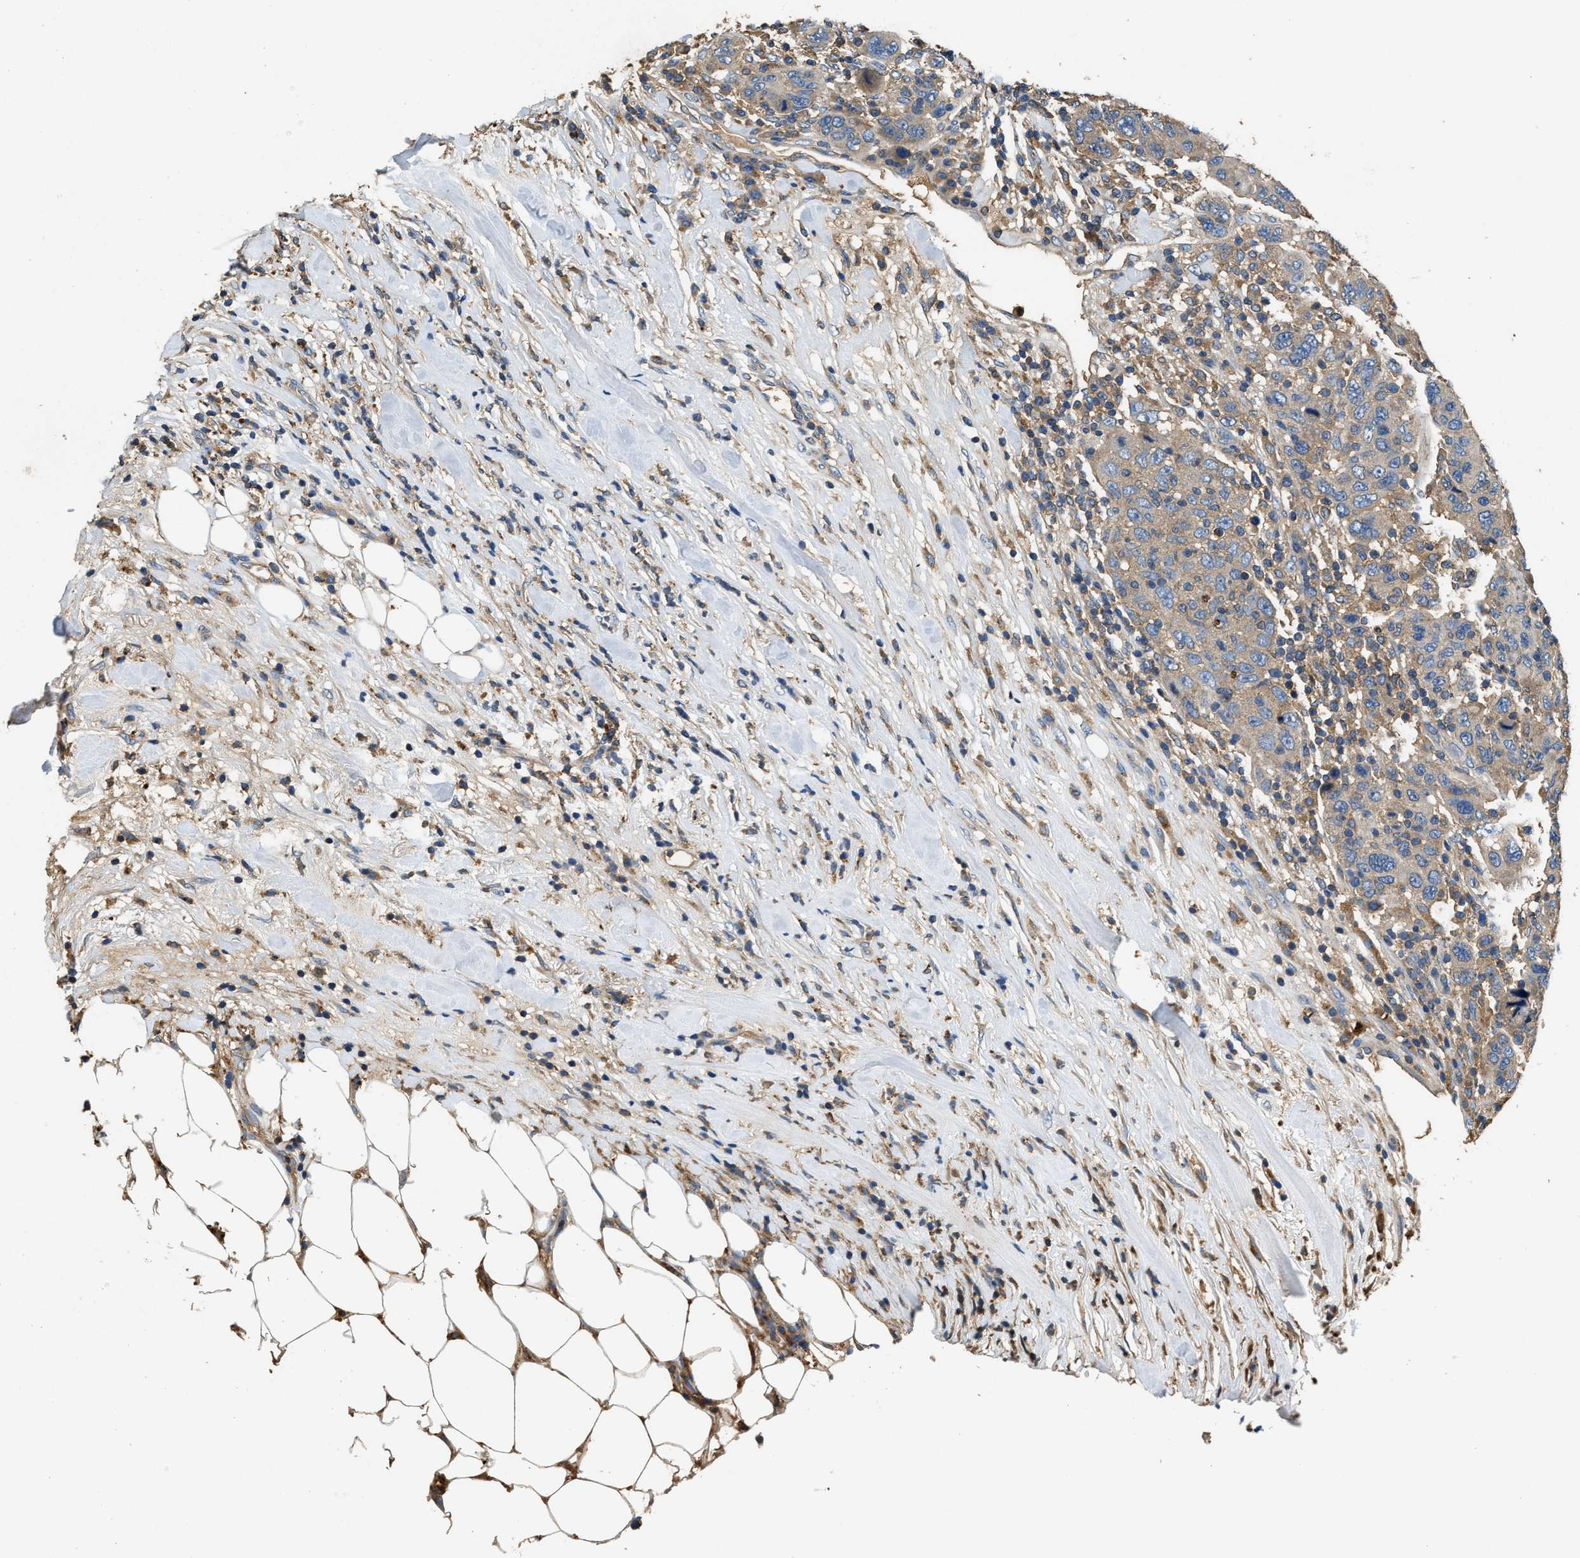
{"staining": {"intensity": "negative", "quantity": "none", "location": "none"}, "tissue": "breast cancer", "cell_type": "Tumor cells", "image_type": "cancer", "snomed": [{"axis": "morphology", "description": "Duct carcinoma"}, {"axis": "topography", "description": "Breast"}], "caption": "A high-resolution micrograph shows immunohistochemistry staining of breast cancer, which shows no significant expression in tumor cells.", "gene": "BLOC1S1", "patient": {"sex": "female", "age": 37}}